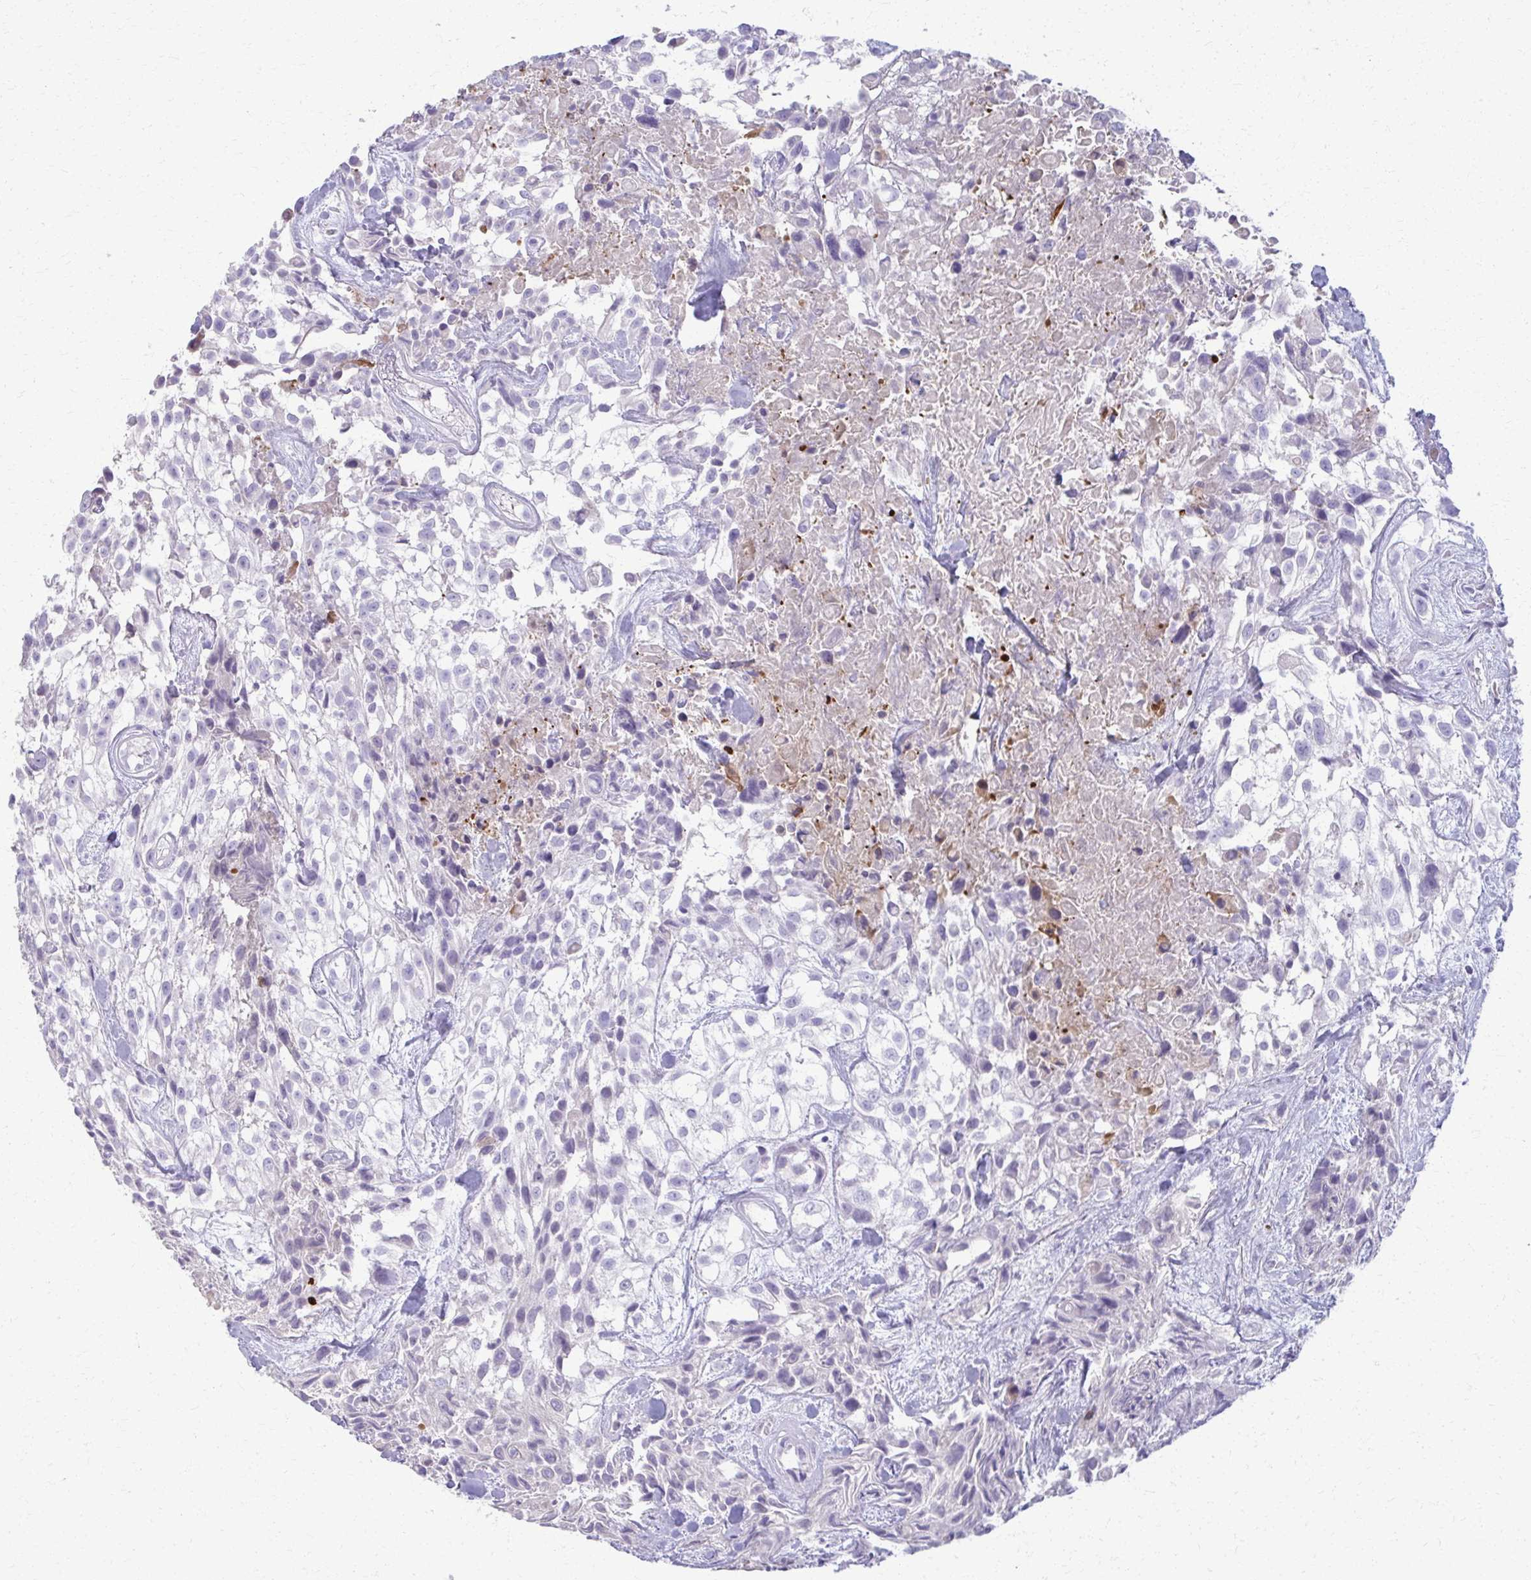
{"staining": {"intensity": "negative", "quantity": "none", "location": "none"}, "tissue": "urothelial cancer", "cell_type": "Tumor cells", "image_type": "cancer", "snomed": [{"axis": "morphology", "description": "Urothelial carcinoma, High grade"}, {"axis": "topography", "description": "Urinary bladder"}], "caption": "Immunohistochemistry (IHC) photomicrograph of urothelial cancer stained for a protein (brown), which displays no staining in tumor cells. (DAB (3,3'-diaminobenzidine) IHC visualized using brightfield microscopy, high magnification).", "gene": "OR4M1", "patient": {"sex": "male", "age": 56}}